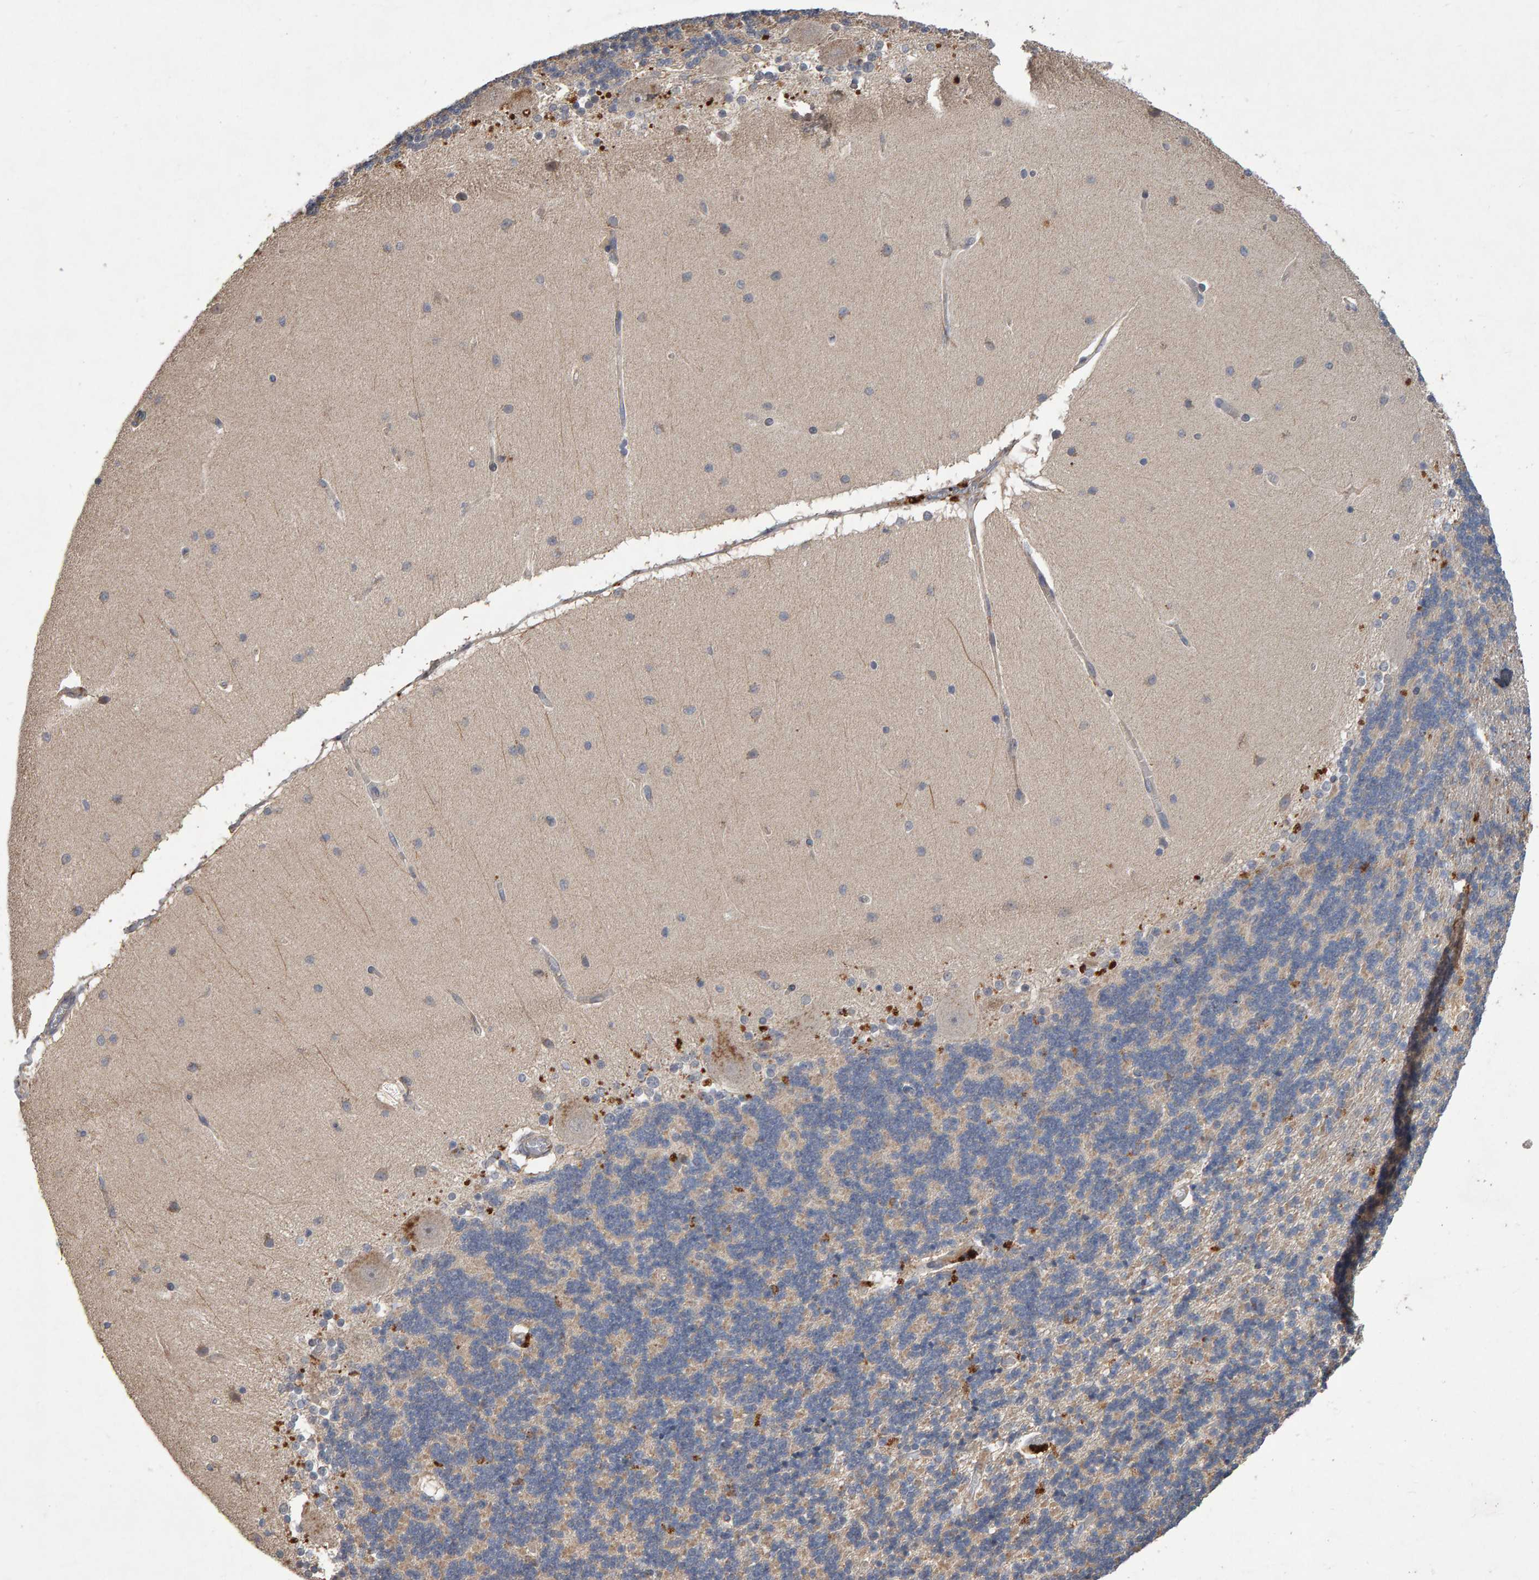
{"staining": {"intensity": "weak", "quantity": "25%-75%", "location": "cytoplasmic/membranous"}, "tissue": "cerebellum", "cell_type": "Cells in granular layer", "image_type": "normal", "snomed": [{"axis": "morphology", "description": "Normal tissue, NOS"}, {"axis": "topography", "description": "Cerebellum"}], "caption": "The micrograph reveals a brown stain indicating the presence of a protein in the cytoplasmic/membranous of cells in granular layer in cerebellum. (IHC, brightfield microscopy, high magnification).", "gene": "COASY", "patient": {"sex": "female", "age": 54}}